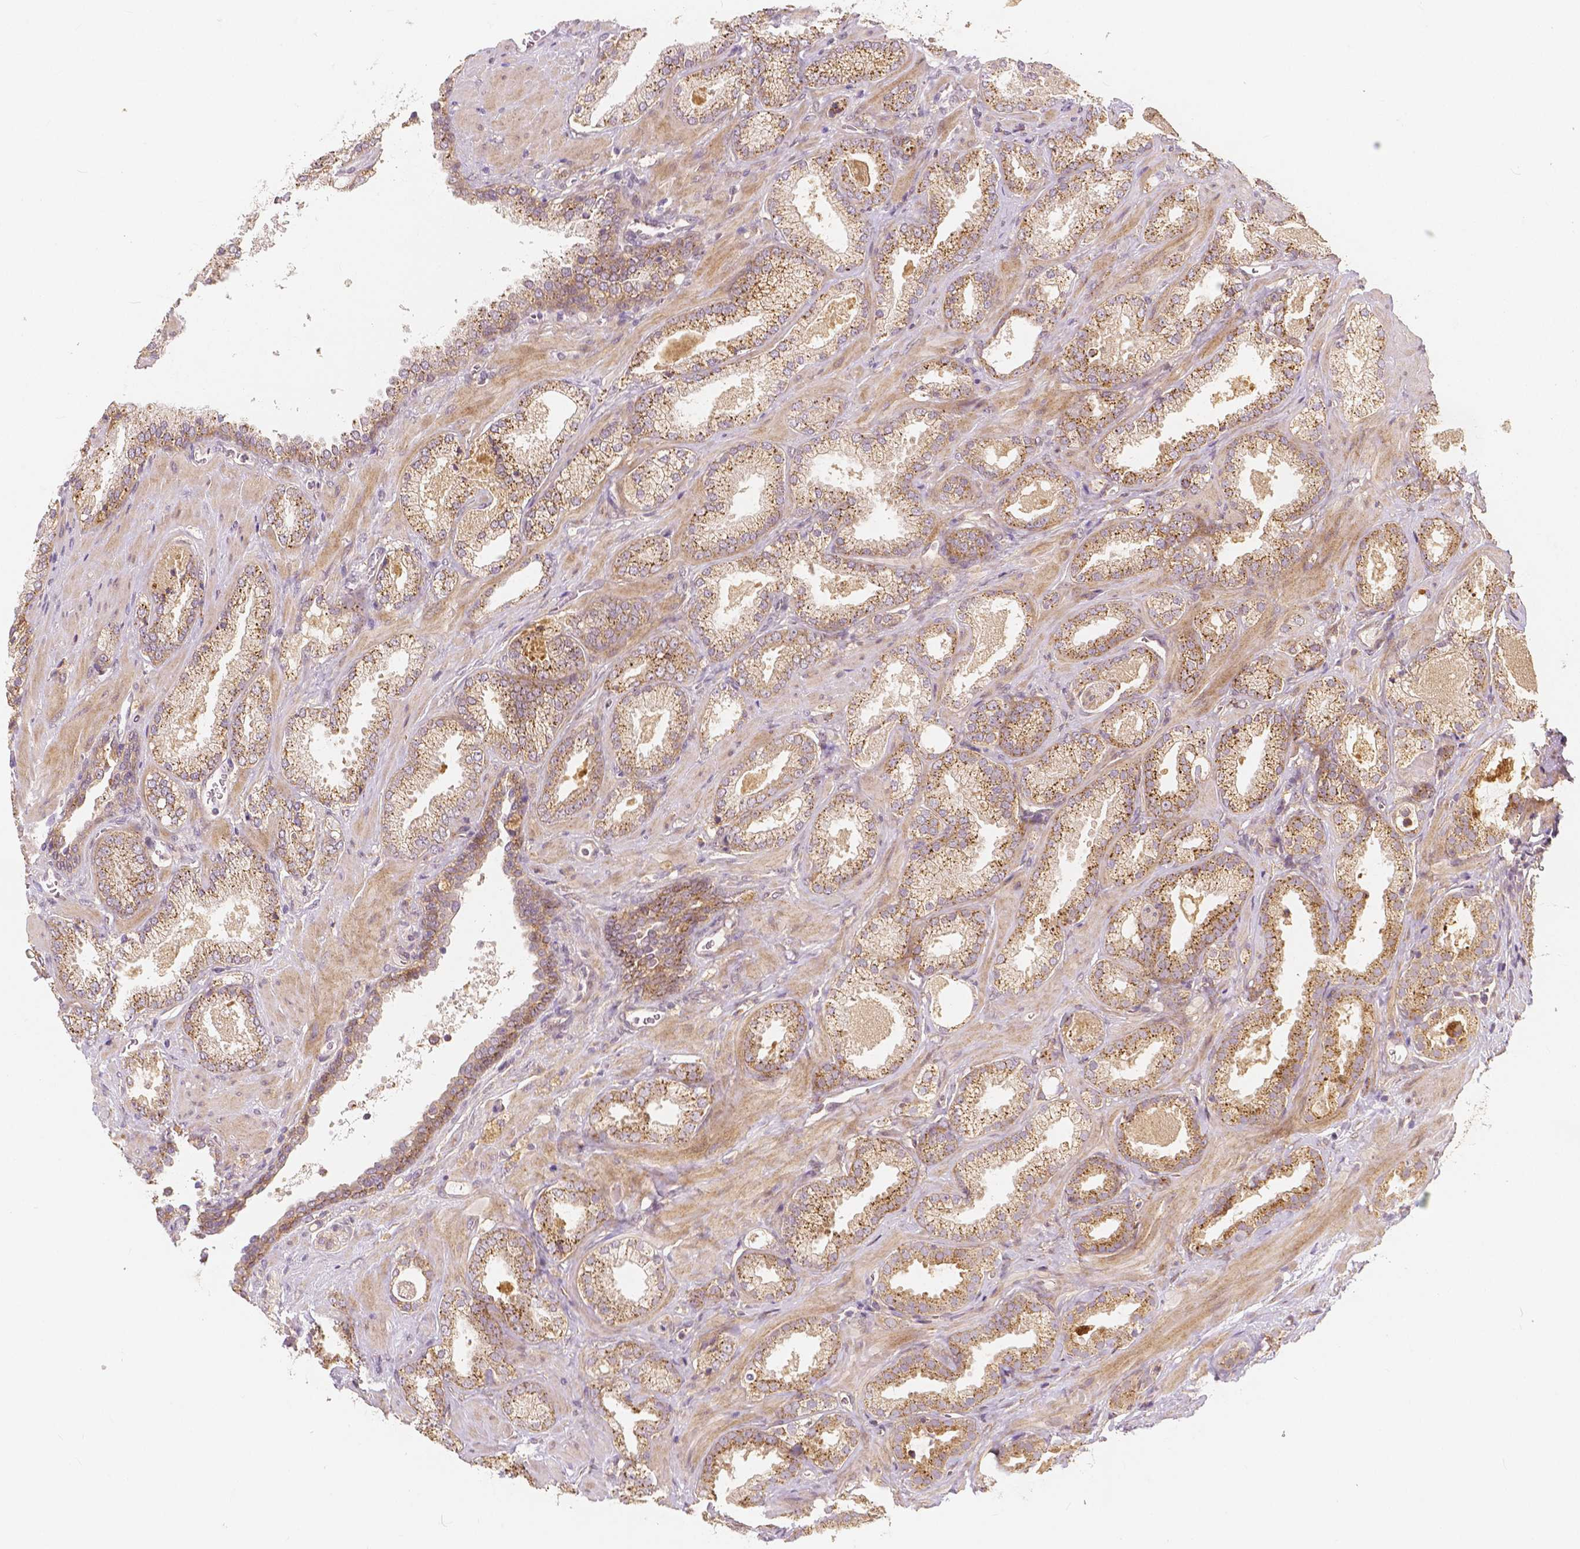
{"staining": {"intensity": "moderate", "quantity": ">75%", "location": "cytoplasmic/membranous"}, "tissue": "prostate cancer", "cell_type": "Tumor cells", "image_type": "cancer", "snomed": [{"axis": "morphology", "description": "Adenocarcinoma, Low grade"}, {"axis": "topography", "description": "Prostate"}], "caption": "Protein expression analysis of human prostate adenocarcinoma (low-grade) reveals moderate cytoplasmic/membranous positivity in approximately >75% of tumor cells.", "gene": "SNX12", "patient": {"sex": "male", "age": 62}}